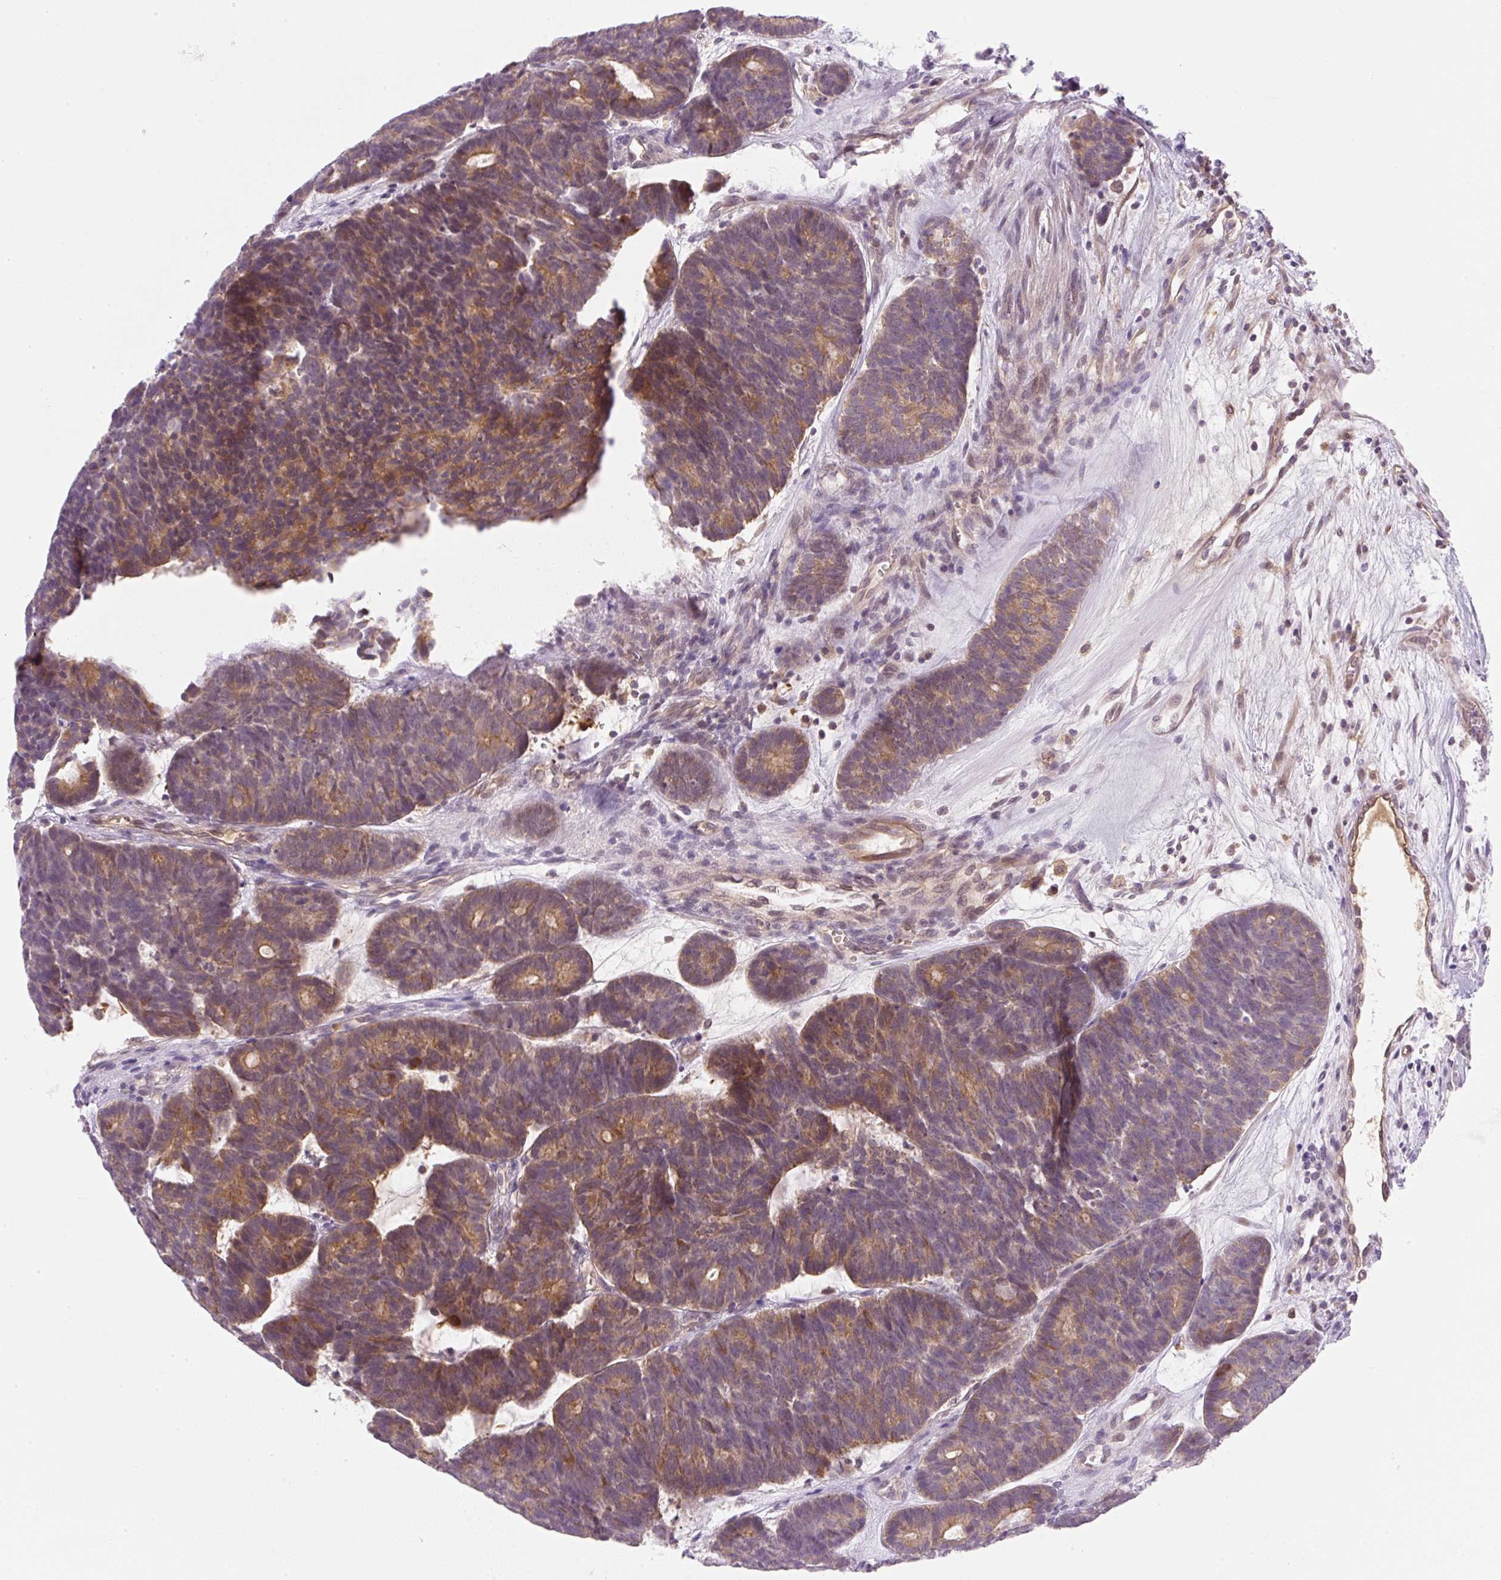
{"staining": {"intensity": "moderate", "quantity": ">75%", "location": "cytoplasmic/membranous"}, "tissue": "head and neck cancer", "cell_type": "Tumor cells", "image_type": "cancer", "snomed": [{"axis": "morphology", "description": "Adenocarcinoma, NOS"}, {"axis": "topography", "description": "Head-Neck"}], "caption": "About >75% of tumor cells in human head and neck cancer (adenocarcinoma) demonstrate moderate cytoplasmic/membranous protein staining as visualized by brown immunohistochemical staining.", "gene": "OMA1", "patient": {"sex": "female", "age": 81}}